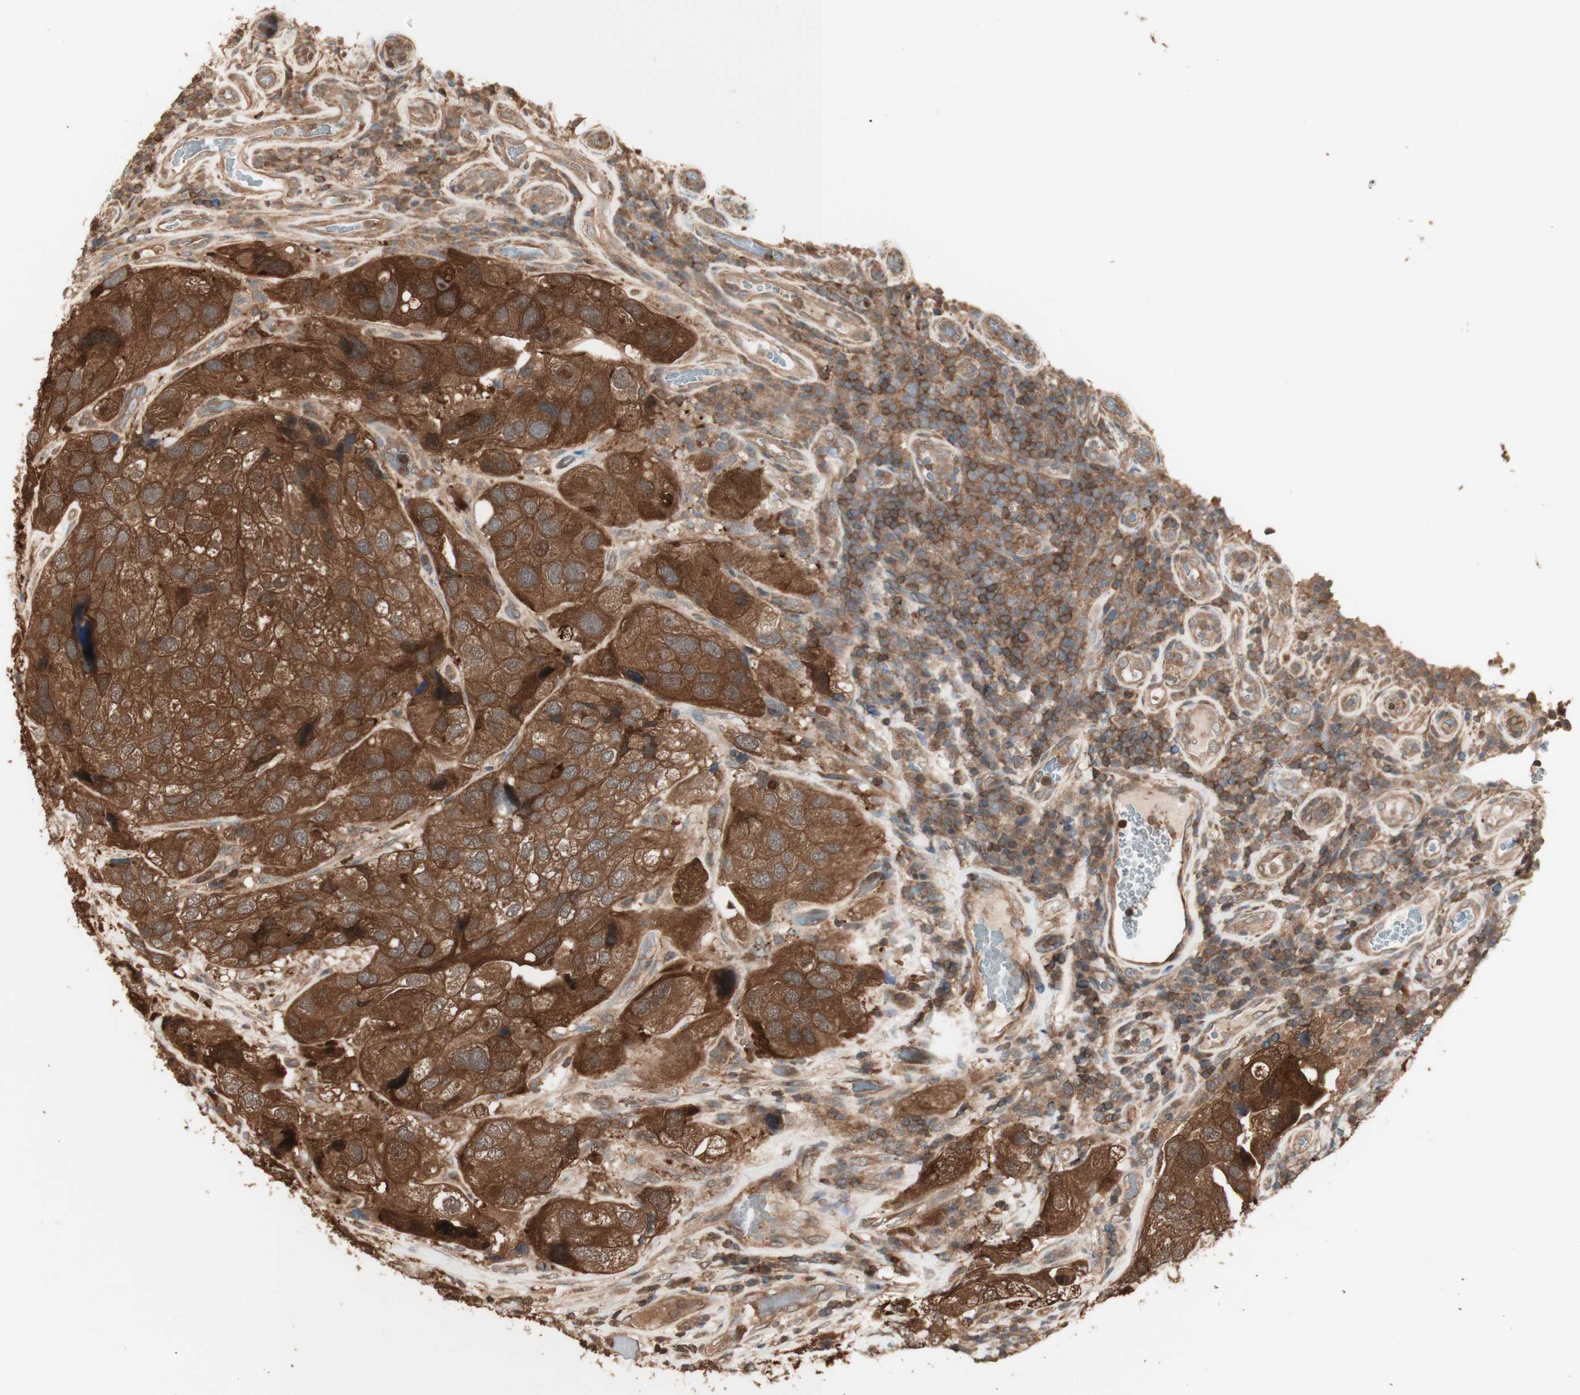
{"staining": {"intensity": "strong", "quantity": ">75%", "location": "cytoplasmic/membranous,nuclear"}, "tissue": "urothelial cancer", "cell_type": "Tumor cells", "image_type": "cancer", "snomed": [{"axis": "morphology", "description": "Urothelial carcinoma, High grade"}, {"axis": "topography", "description": "Urinary bladder"}], "caption": "Protein positivity by IHC demonstrates strong cytoplasmic/membranous and nuclear expression in approximately >75% of tumor cells in urothelial carcinoma (high-grade). The protein is stained brown, and the nuclei are stained in blue (DAB IHC with brightfield microscopy, high magnification).", "gene": "YWHAB", "patient": {"sex": "female", "age": 64}}